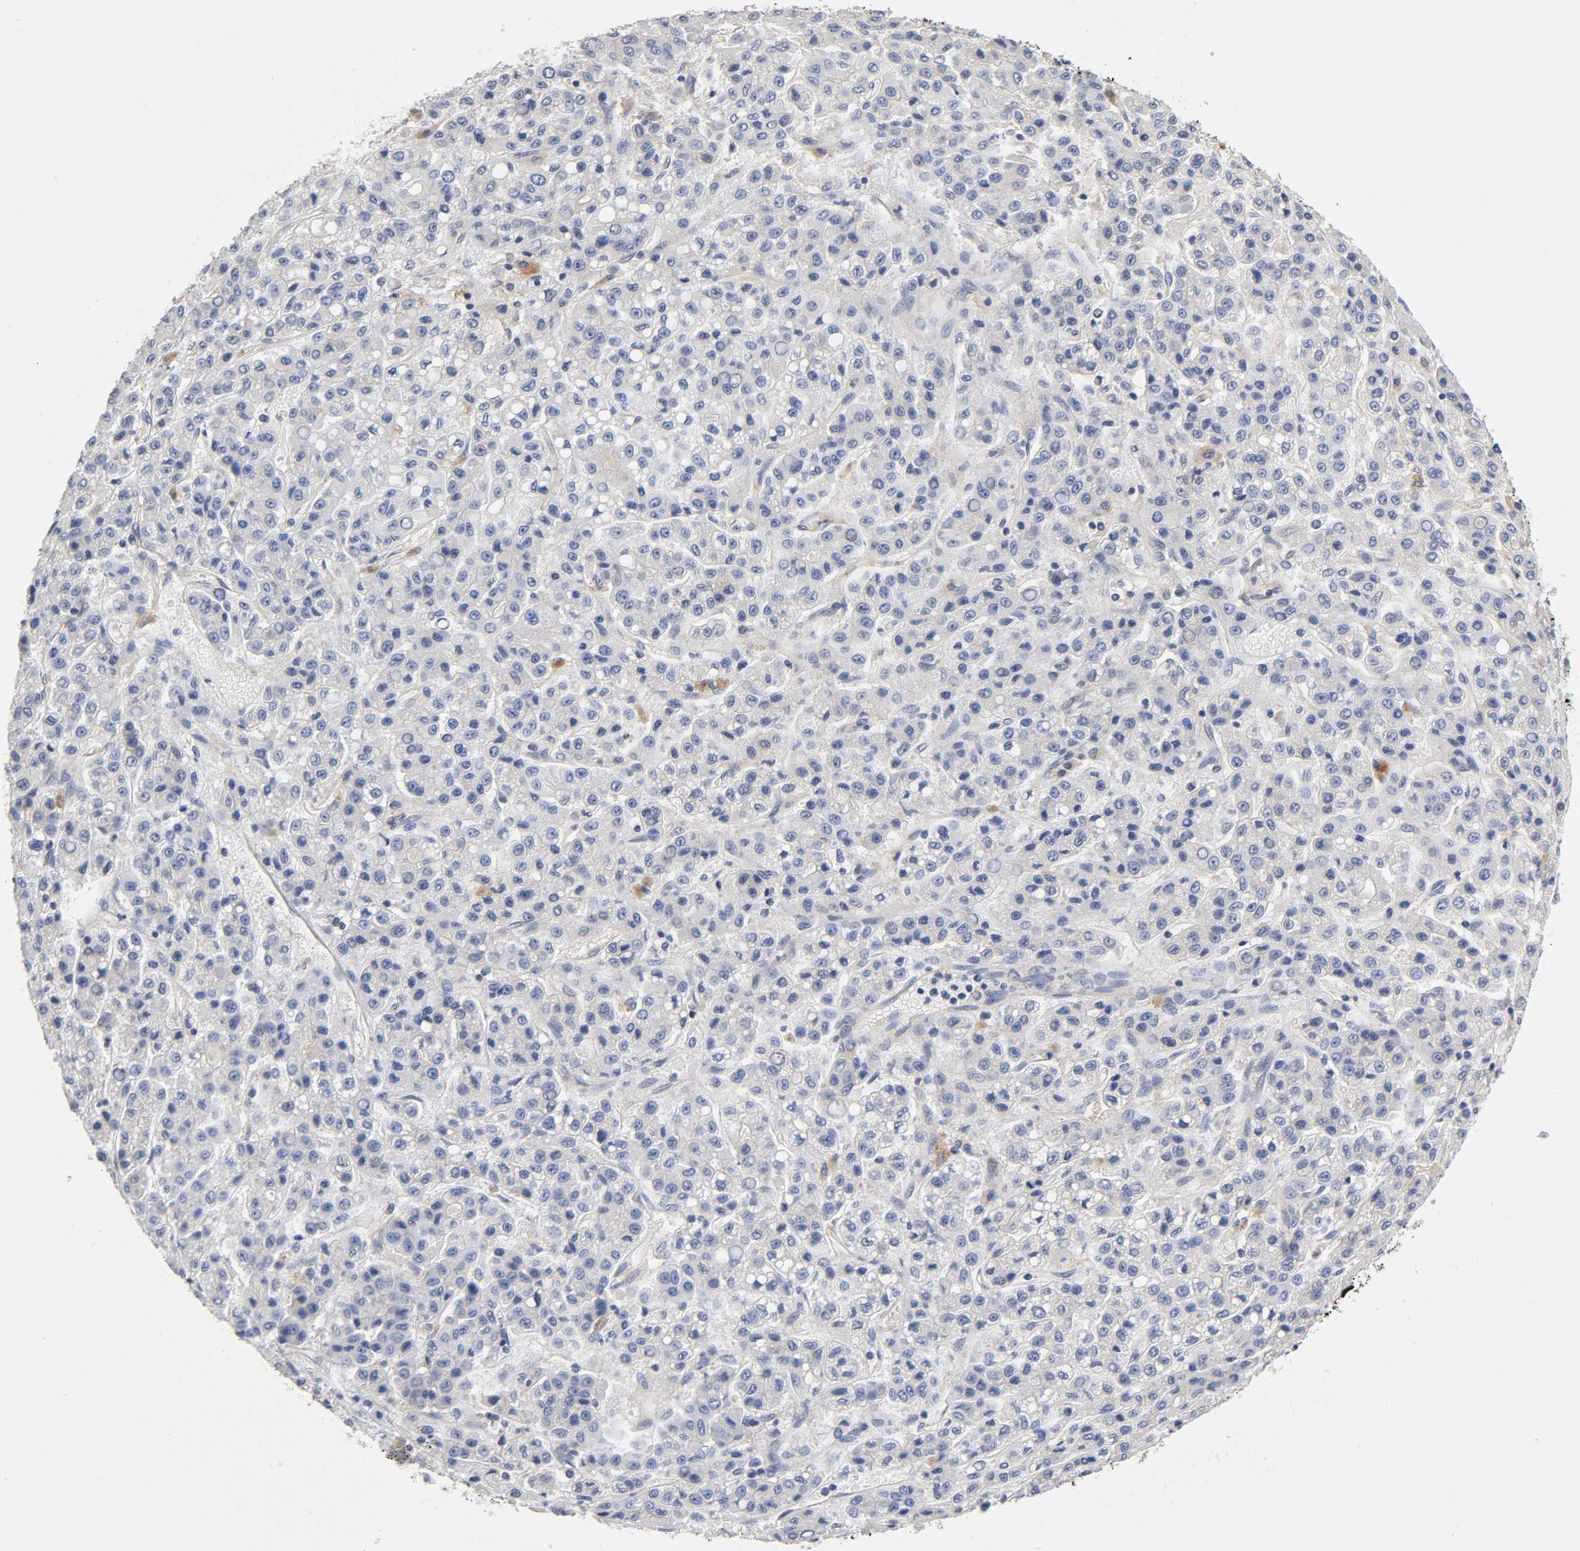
{"staining": {"intensity": "weak", "quantity": "<25%", "location": "cytoplasmic/membranous"}, "tissue": "liver cancer", "cell_type": "Tumor cells", "image_type": "cancer", "snomed": [{"axis": "morphology", "description": "Carcinoma, Hepatocellular, NOS"}, {"axis": "topography", "description": "Liver"}], "caption": "Immunohistochemistry micrograph of hepatocellular carcinoma (liver) stained for a protein (brown), which displays no expression in tumor cells.", "gene": "PRKAB1", "patient": {"sex": "male", "age": 70}}